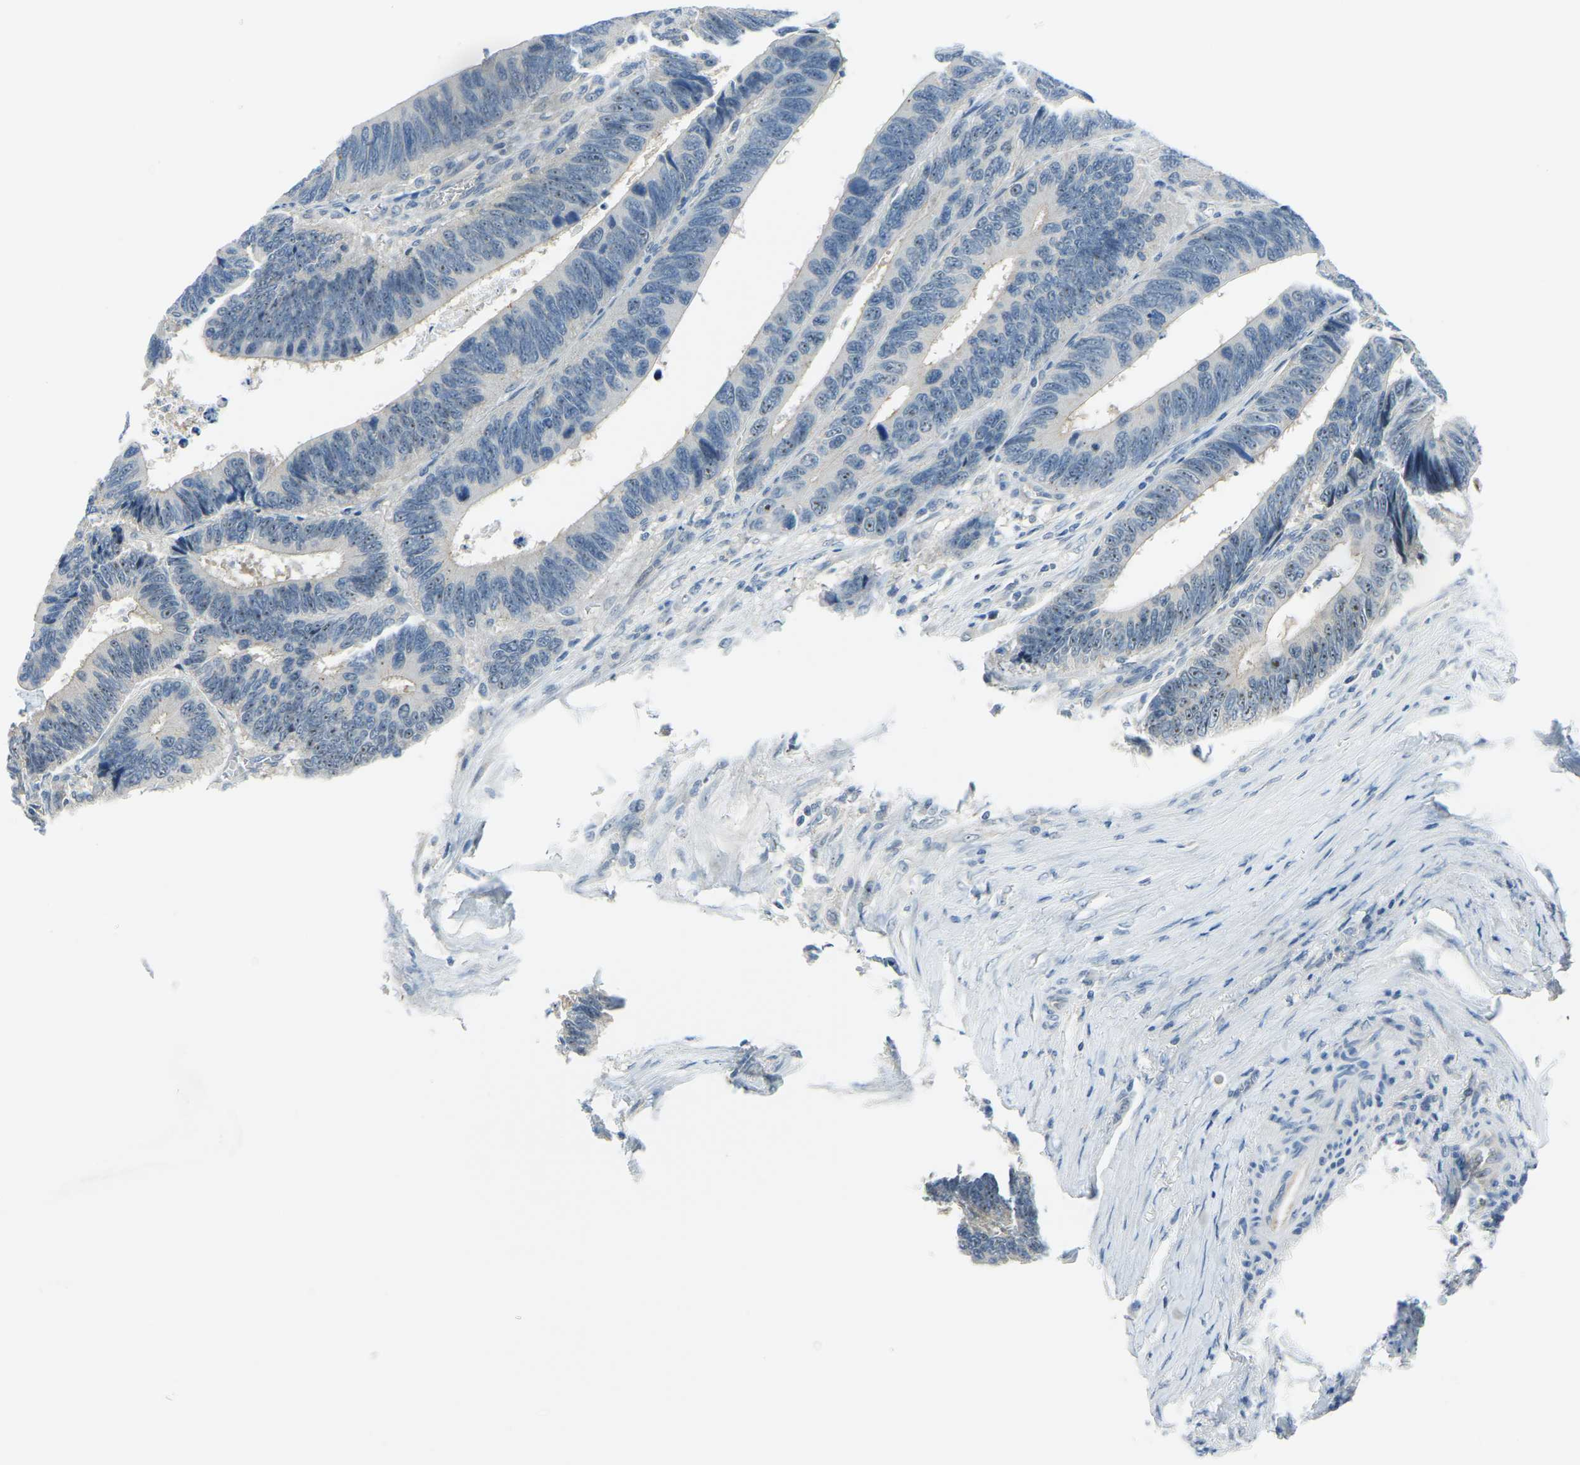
{"staining": {"intensity": "weak", "quantity": "<25%", "location": "nuclear"}, "tissue": "colorectal cancer", "cell_type": "Tumor cells", "image_type": "cancer", "snomed": [{"axis": "morphology", "description": "Adenocarcinoma, NOS"}, {"axis": "topography", "description": "Colon"}], "caption": "Immunohistochemistry (IHC) of colorectal cancer demonstrates no staining in tumor cells.", "gene": "RRP1", "patient": {"sex": "male", "age": 72}}